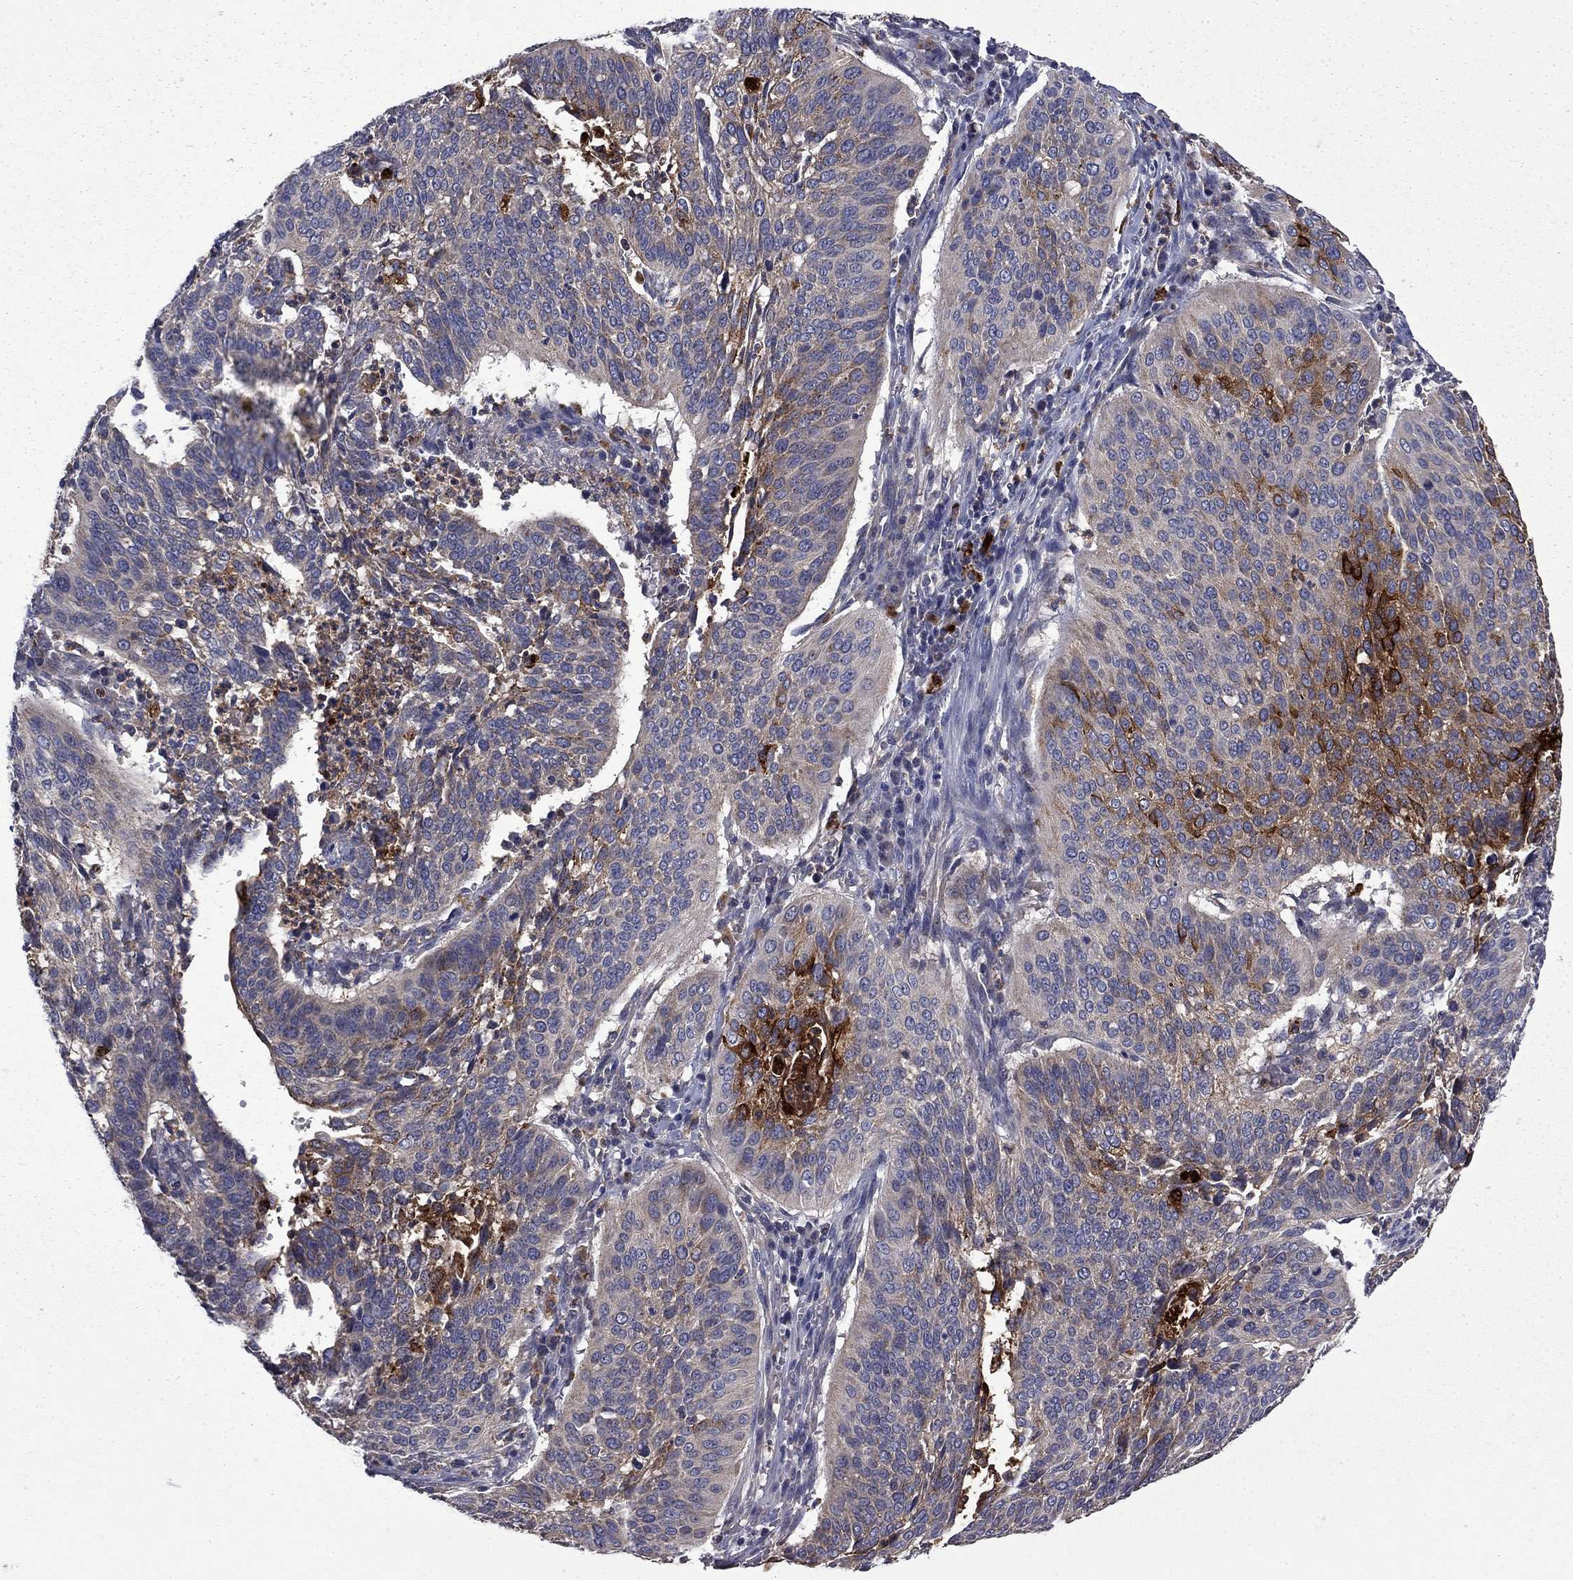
{"staining": {"intensity": "strong", "quantity": "<25%", "location": "cytoplasmic/membranous"}, "tissue": "cervical cancer", "cell_type": "Tumor cells", "image_type": "cancer", "snomed": [{"axis": "morphology", "description": "Normal tissue, NOS"}, {"axis": "morphology", "description": "Squamous cell carcinoma, NOS"}, {"axis": "topography", "description": "Cervix"}], "caption": "Cervical cancer stained with immunohistochemistry (IHC) displays strong cytoplasmic/membranous expression in approximately <25% of tumor cells.", "gene": "CEACAM7", "patient": {"sex": "female", "age": 39}}